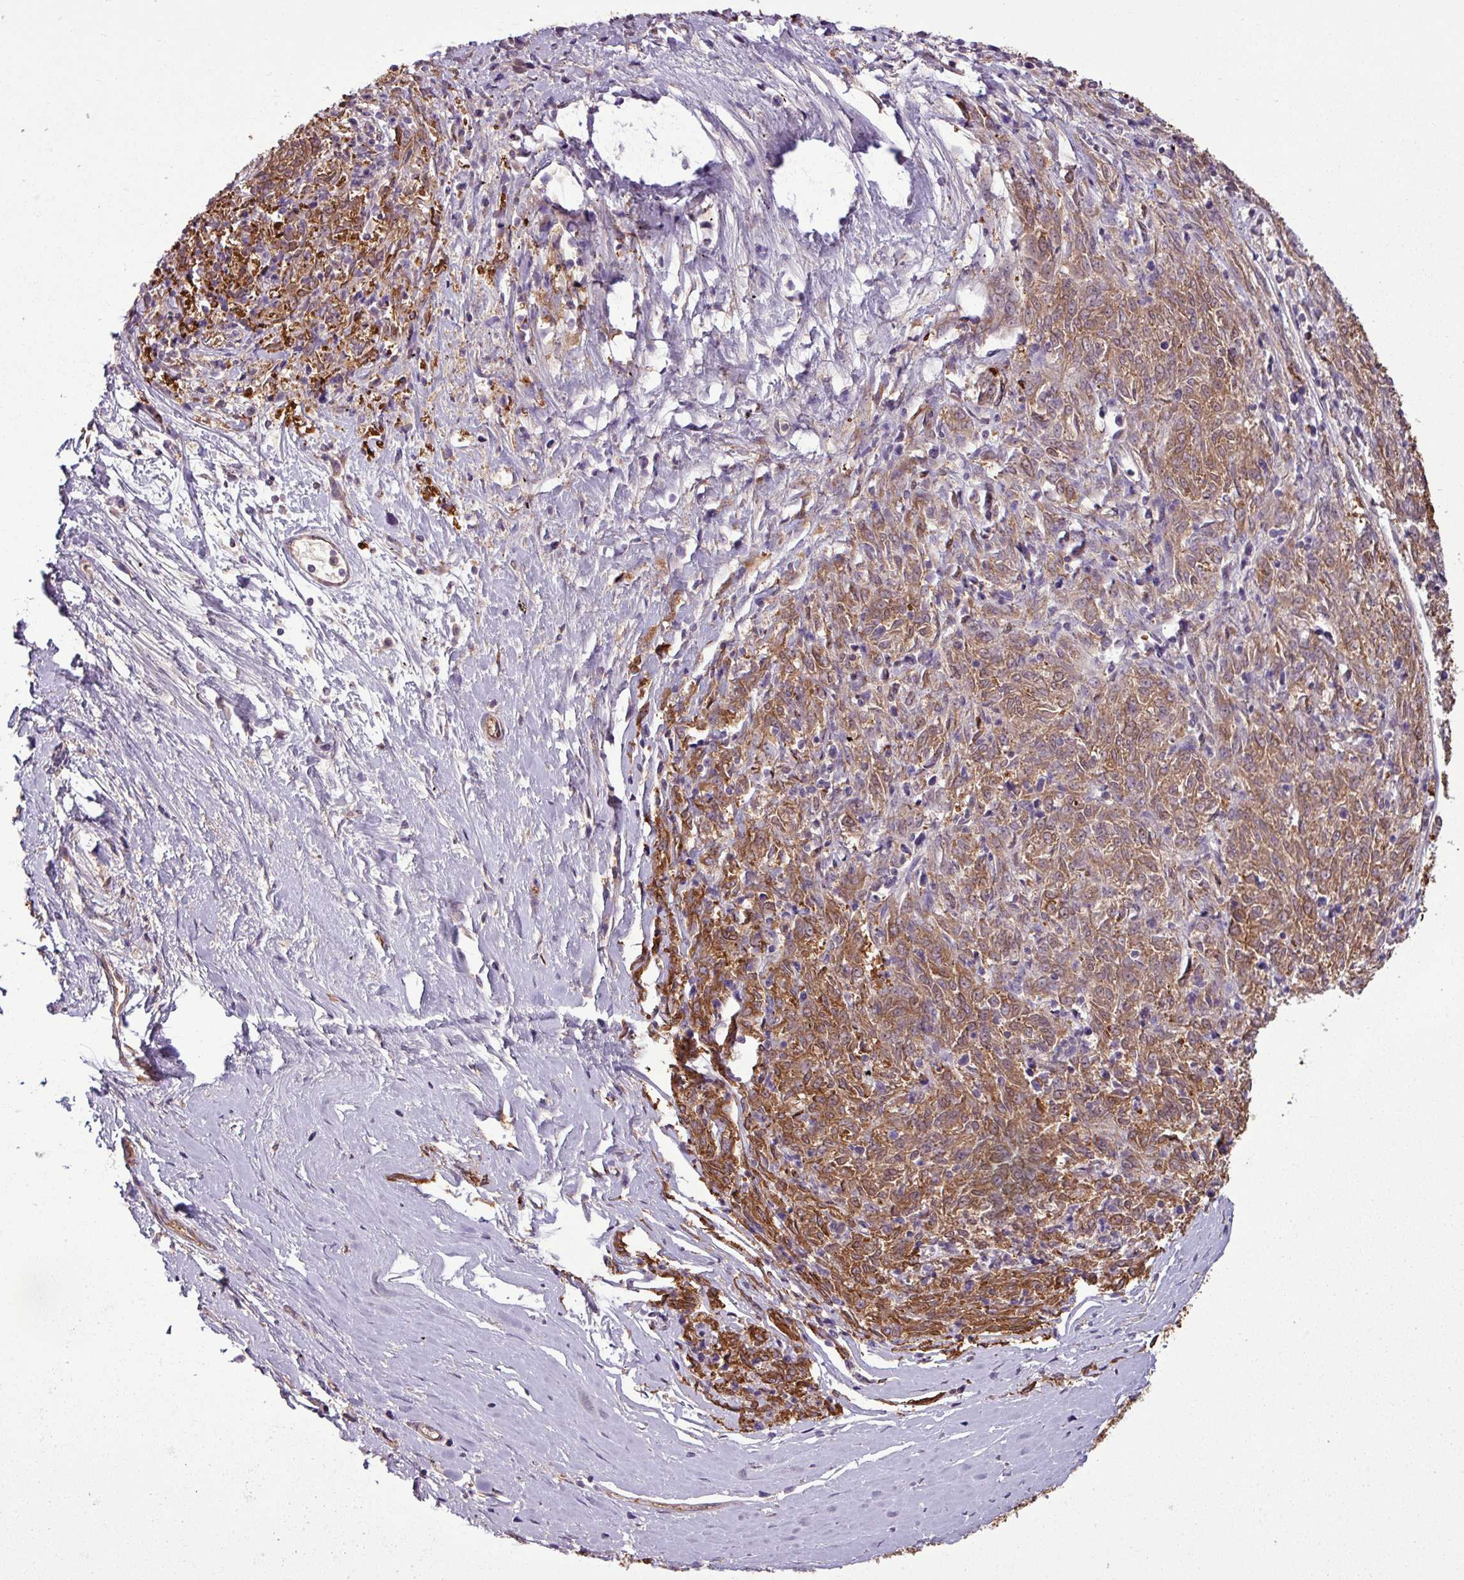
{"staining": {"intensity": "moderate", "quantity": ">75%", "location": "cytoplasmic/membranous"}, "tissue": "melanoma", "cell_type": "Tumor cells", "image_type": "cancer", "snomed": [{"axis": "morphology", "description": "Malignant melanoma, NOS"}, {"axis": "topography", "description": "Skin"}], "caption": "This image displays IHC staining of human malignant melanoma, with medium moderate cytoplasmic/membranous positivity in about >75% of tumor cells.", "gene": "PACSIN2", "patient": {"sex": "female", "age": 72}}